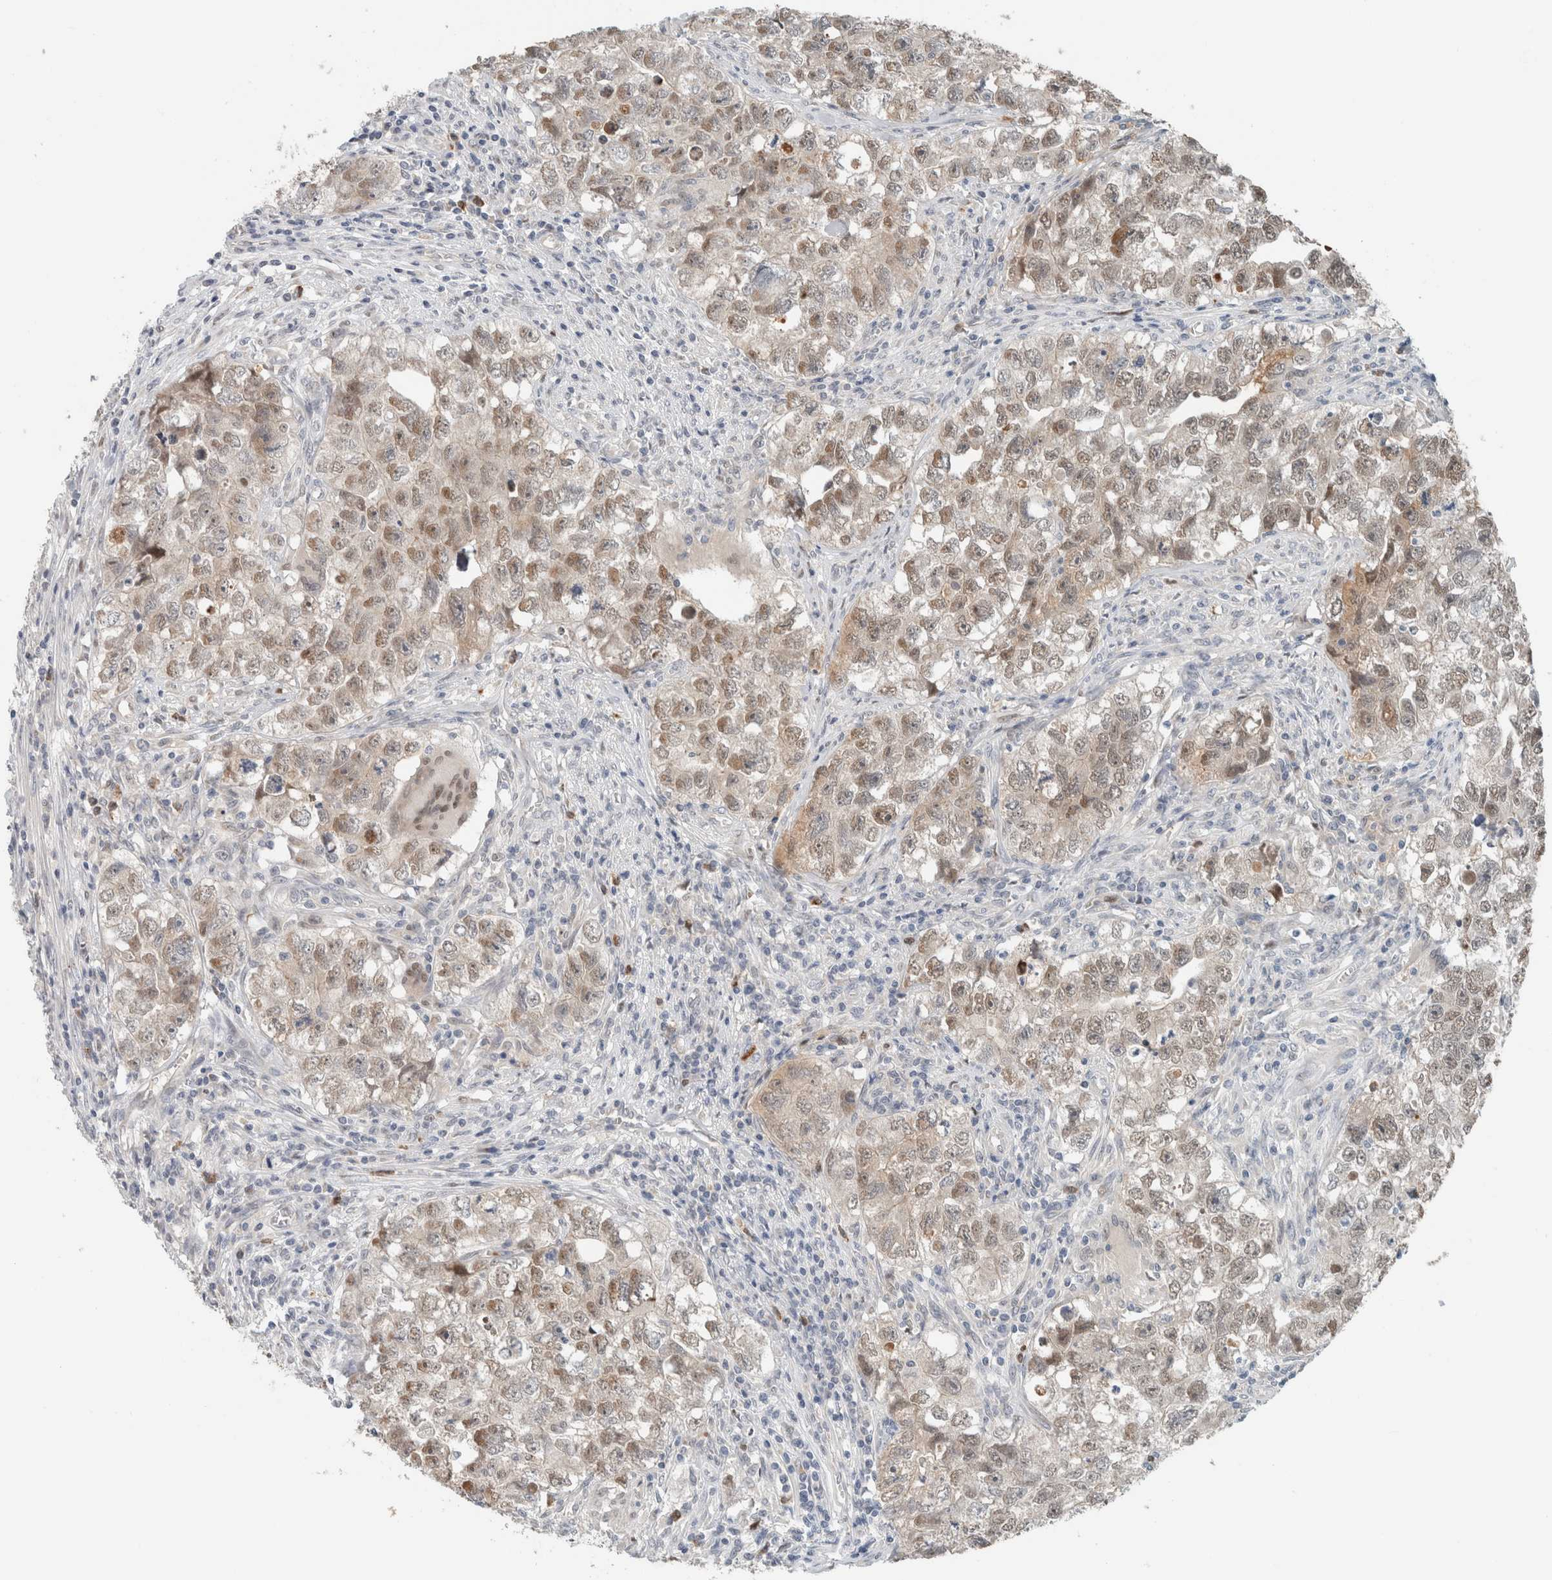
{"staining": {"intensity": "moderate", "quantity": "25%-75%", "location": "cytoplasmic/membranous,nuclear"}, "tissue": "testis cancer", "cell_type": "Tumor cells", "image_type": "cancer", "snomed": [{"axis": "morphology", "description": "Seminoma, NOS"}, {"axis": "morphology", "description": "Carcinoma, Embryonal, NOS"}, {"axis": "topography", "description": "Testis"}], "caption": "Embryonal carcinoma (testis) was stained to show a protein in brown. There is medium levels of moderate cytoplasmic/membranous and nuclear expression in approximately 25%-75% of tumor cells.", "gene": "CRAT", "patient": {"sex": "male", "age": 43}}